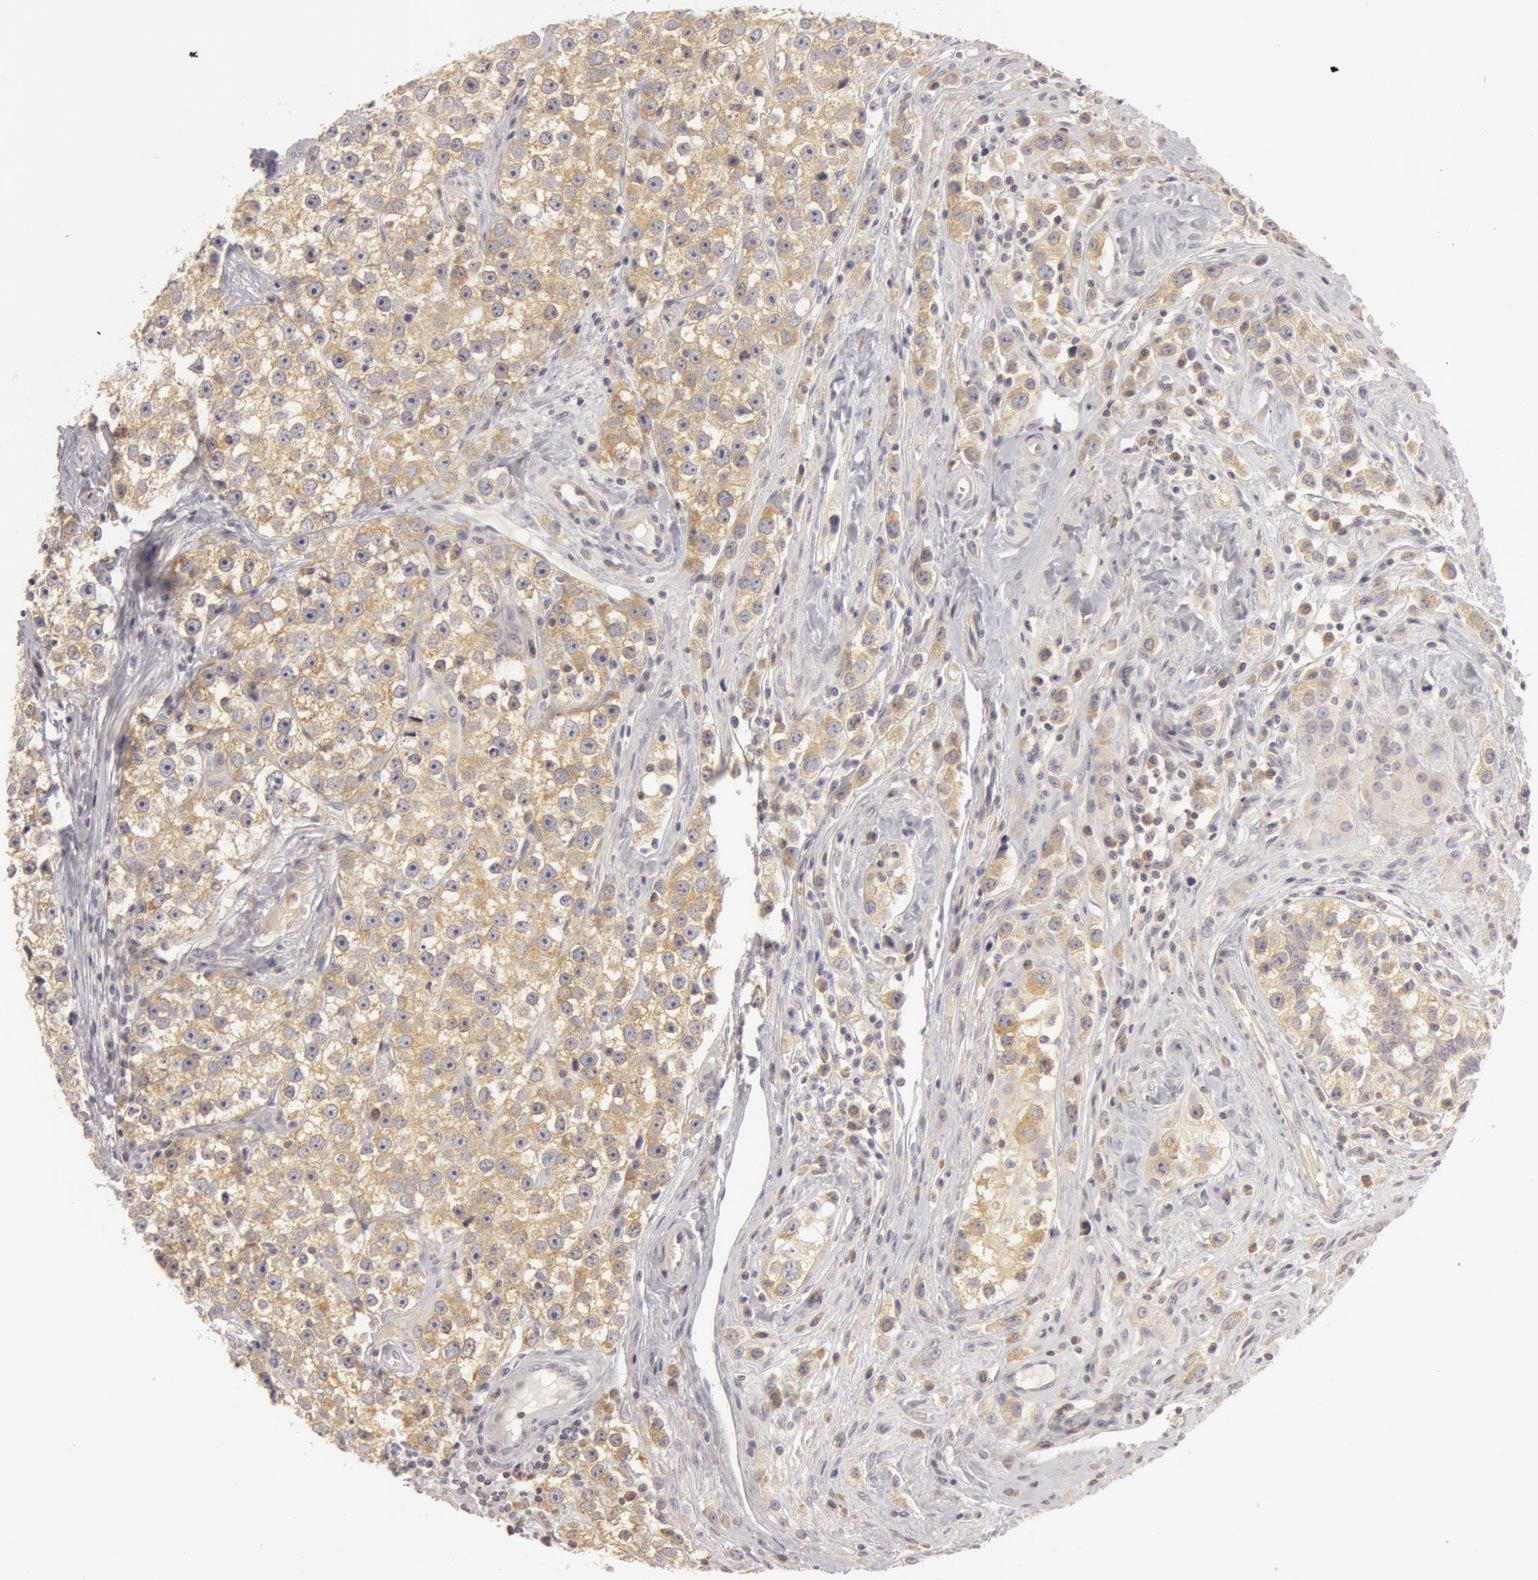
{"staining": {"intensity": "weak", "quantity": "25%-75%", "location": "cytoplasmic/membranous"}, "tissue": "testis cancer", "cell_type": "Tumor cells", "image_type": "cancer", "snomed": [{"axis": "morphology", "description": "Seminoma, NOS"}, {"axis": "topography", "description": "Testis"}], "caption": "This image displays testis cancer (seminoma) stained with IHC to label a protein in brown. The cytoplasmic/membranous of tumor cells show weak positivity for the protein. Nuclei are counter-stained blue.", "gene": "RALGAPA1", "patient": {"sex": "male", "age": 32}}